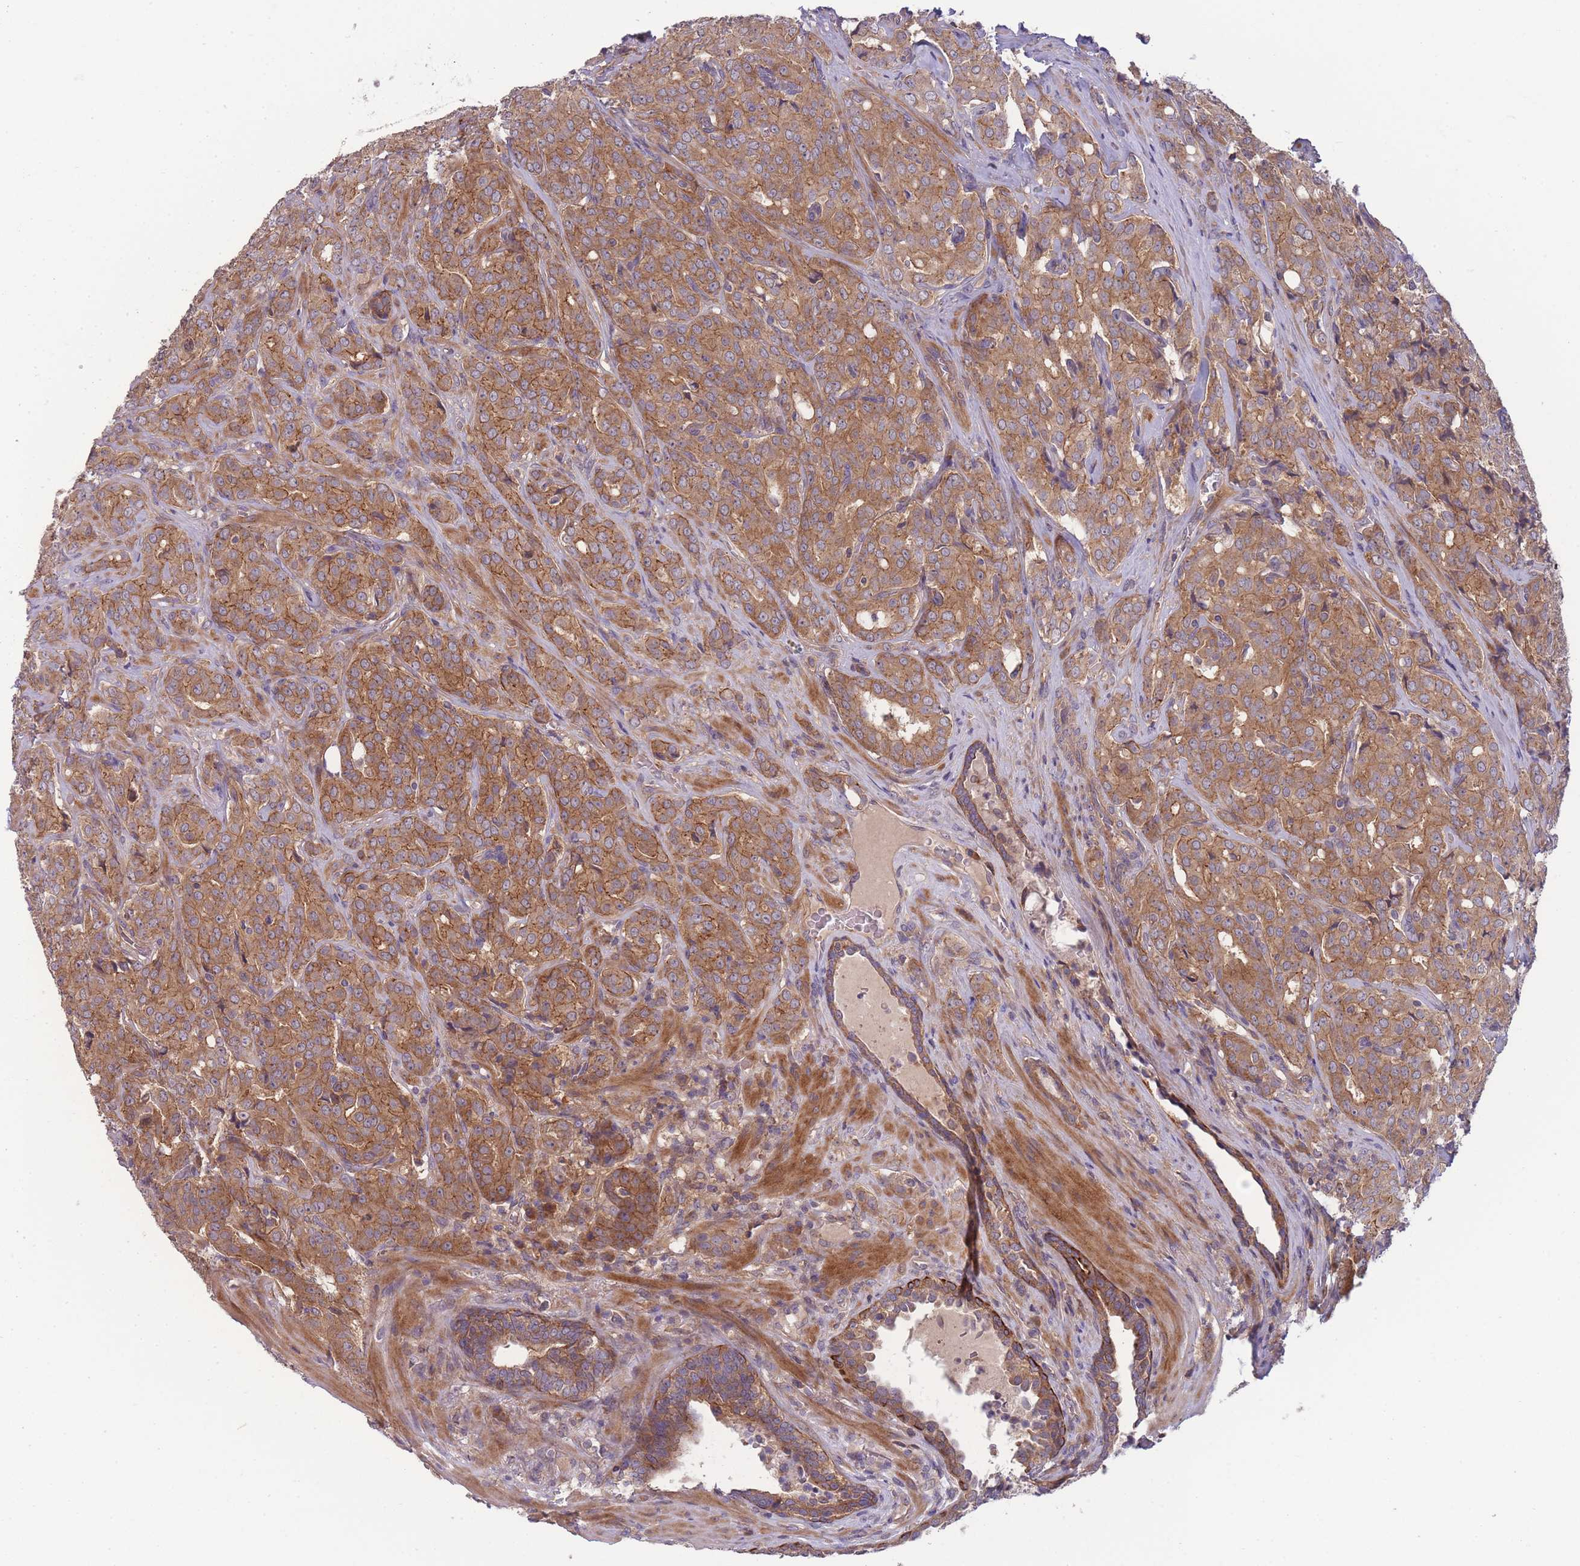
{"staining": {"intensity": "moderate", "quantity": ">75%", "location": "cytoplasmic/membranous"}, "tissue": "prostate cancer", "cell_type": "Tumor cells", "image_type": "cancer", "snomed": [{"axis": "morphology", "description": "Adenocarcinoma, High grade"}, {"axis": "topography", "description": "Prostate"}], "caption": "A micrograph of human prostate cancer (adenocarcinoma (high-grade)) stained for a protein displays moderate cytoplasmic/membranous brown staining in tumor cells. (DAB IHC, brown staining for protein, blue staining for nuclei).", "gene": "PFDN6", "patient": {"sex": "male", "age": 68}}